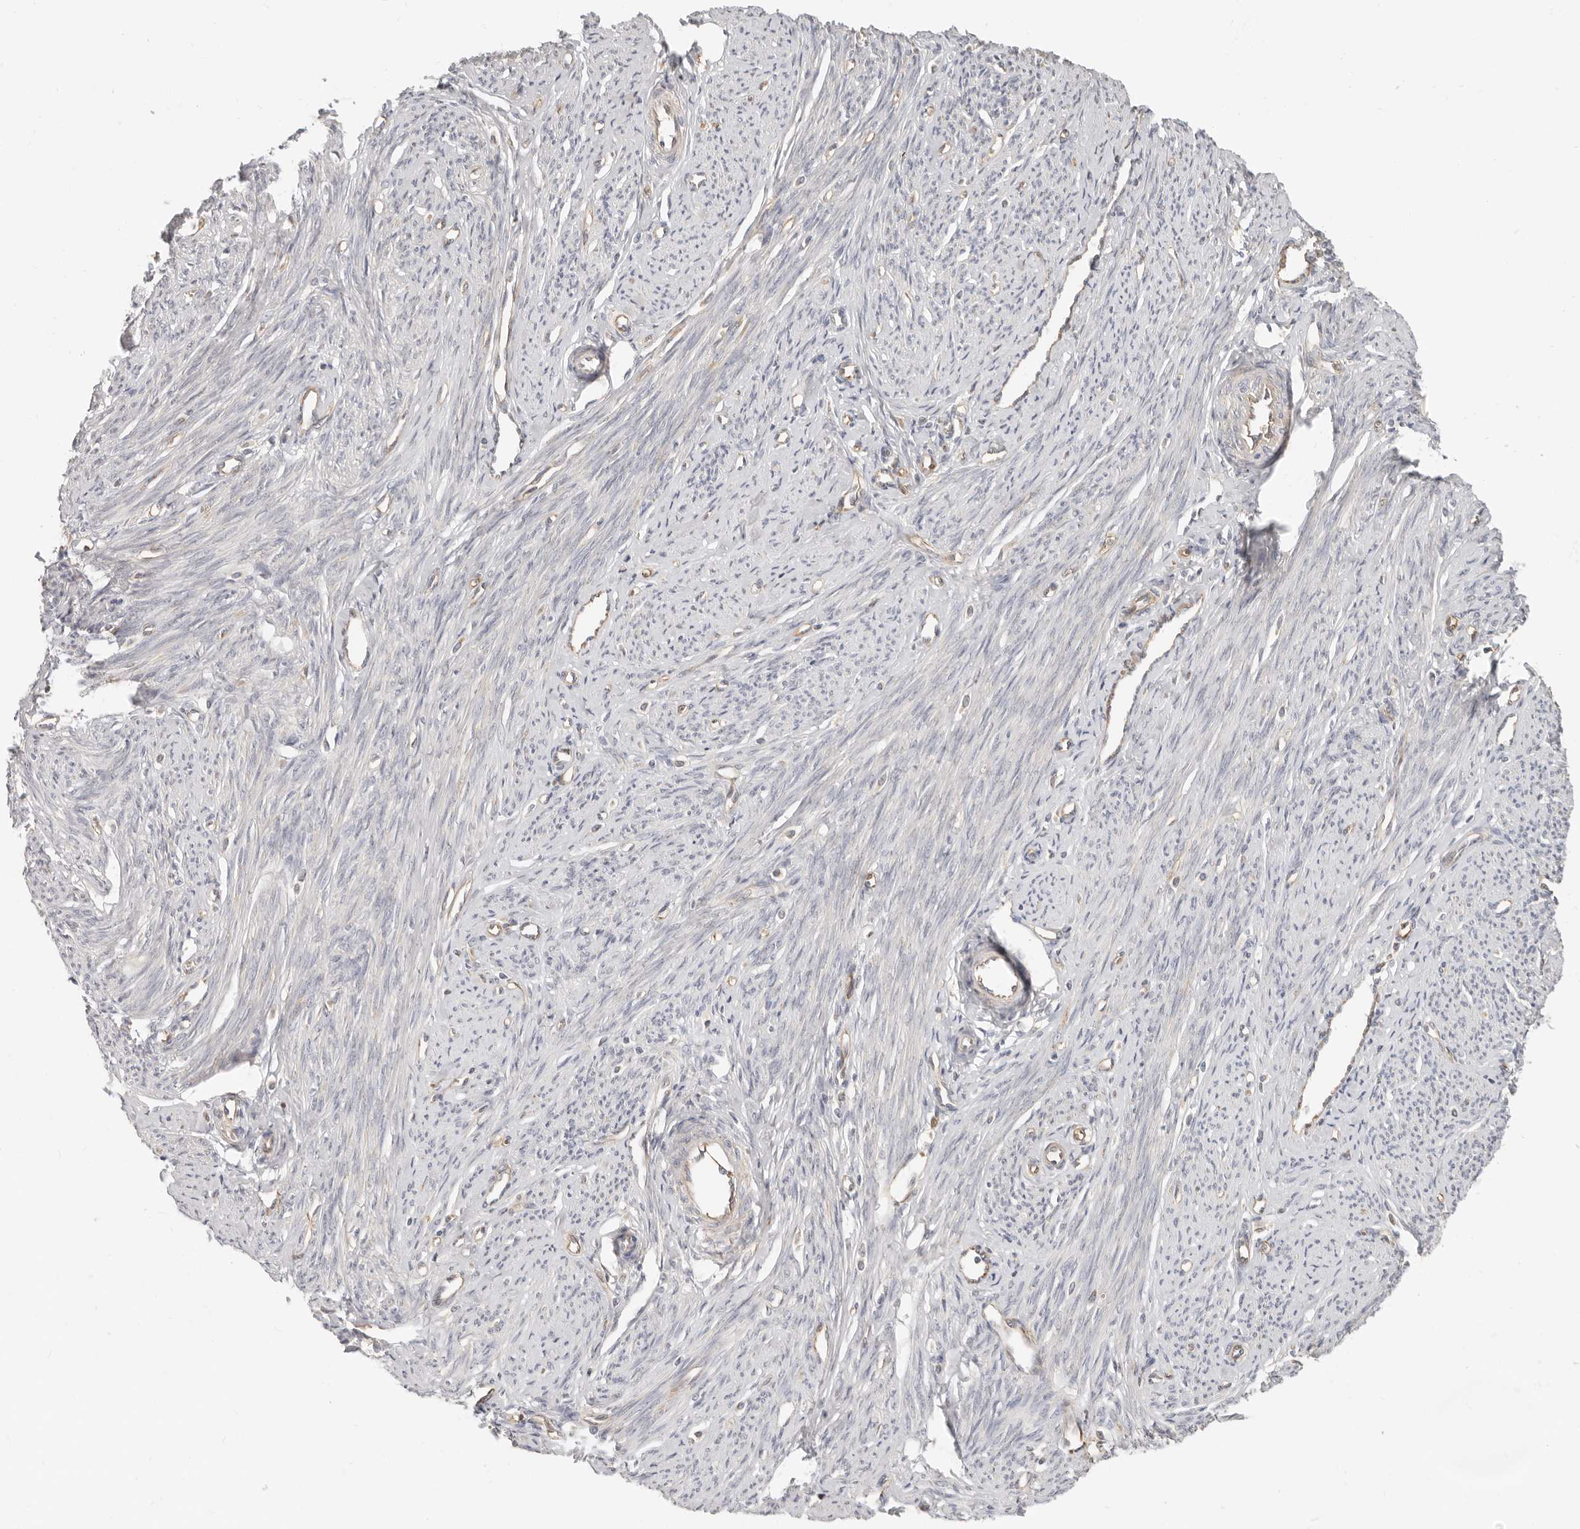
{"staining": {"intensity": "negative", "quantity": "none", "location": "none"}, "tissue": "endometrium", "cell_type": "Cells in endometrial stroma", "image_type": "normal", "snomed": [{"axis": "morphology", "description": "Normal tissue, NOS"}, {"axis": "topography", "description": "Endometrium"}], "caption": "DAB (3,3'-diaminobenzidine) immunohistochemical staining of benign human endometrium displays no significant positivity in cells in endometrial stroma.", "gene": "SPRING1", "patient": {"sex": "female", "age": 56}}